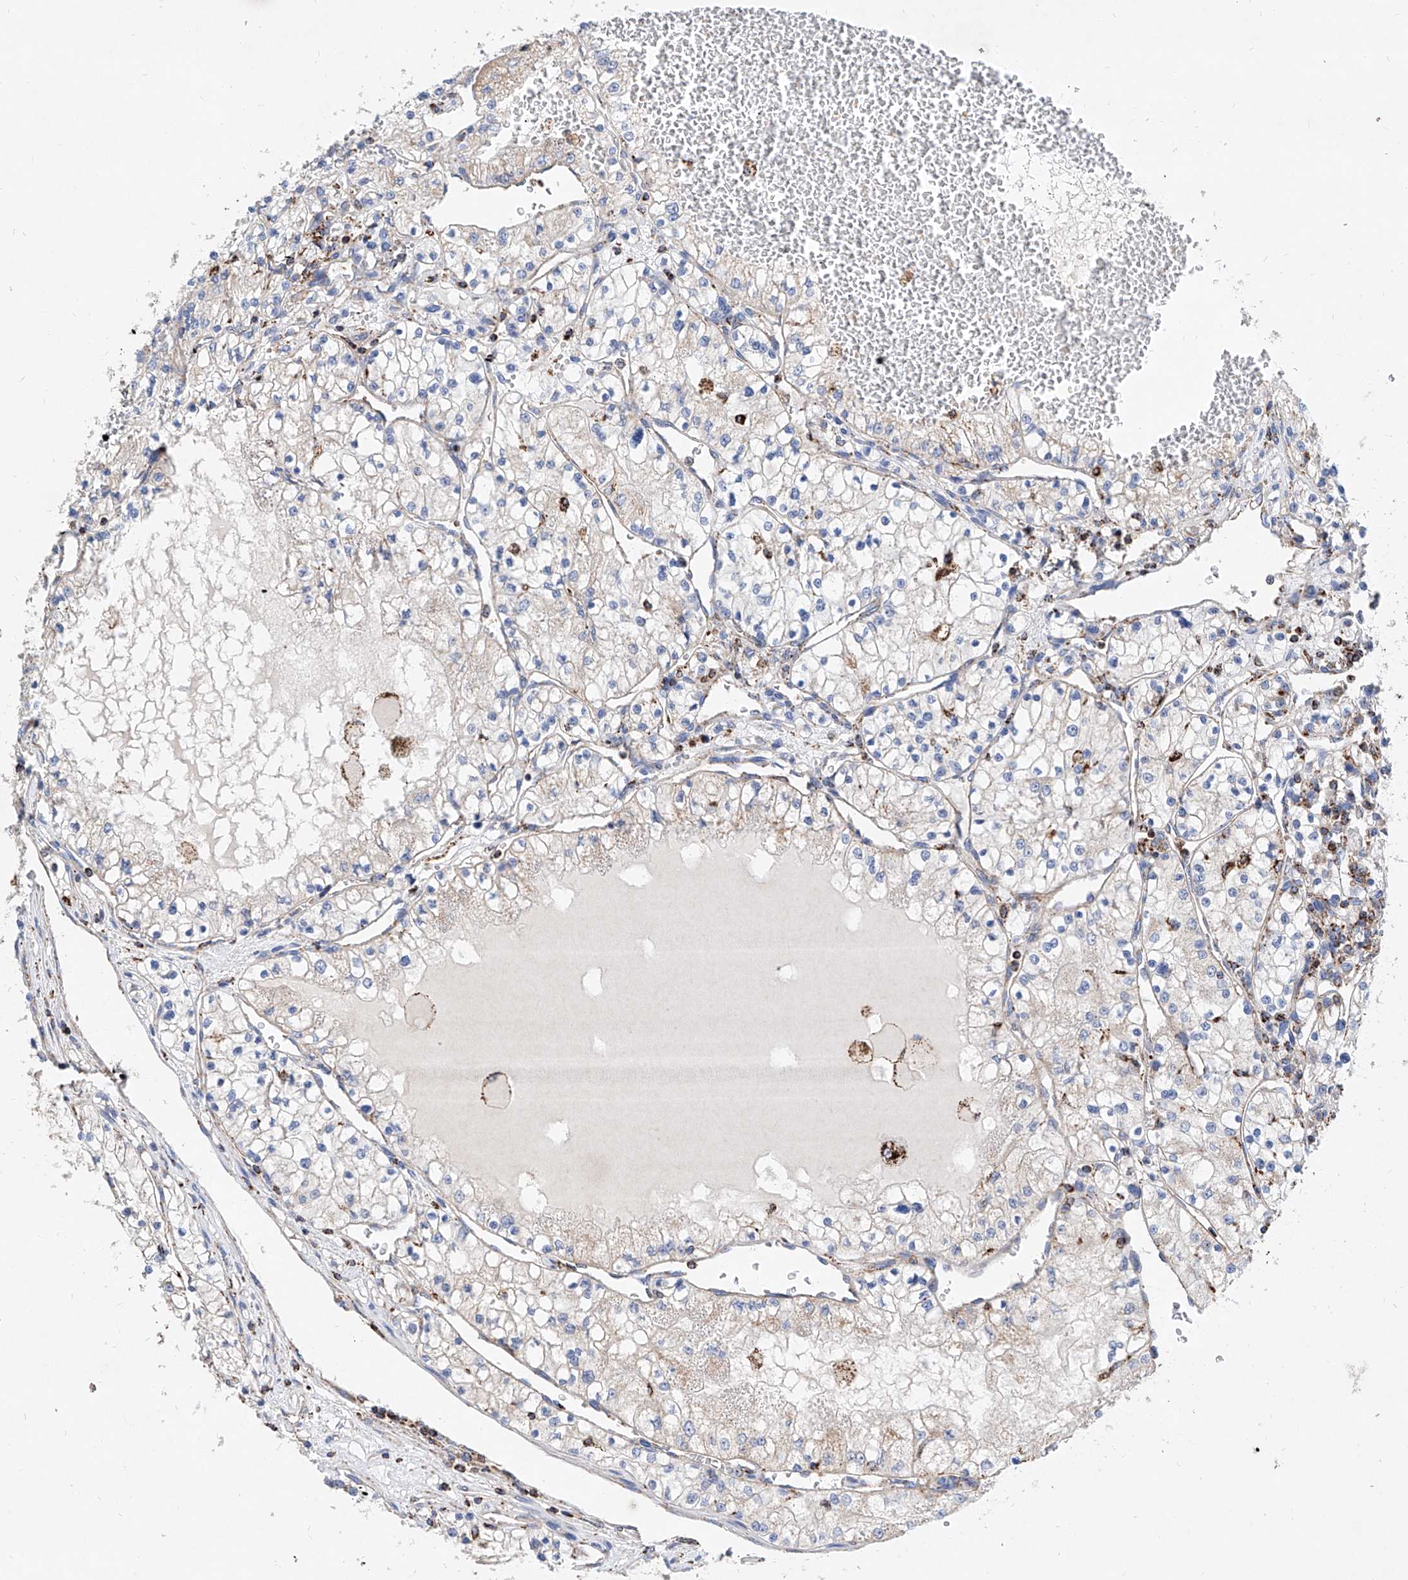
{"staining": {"intensity": "negative", "quantity": "none", "location": "none"}, "tissue": "renal cancer", "cell_type": "Tumor cells", "image_type": "cancer", "snomed": [{"axis": "morphology", "description": "Normal tissue, NOS"}, {"axis": "morphology", "description": "Adenocarcinoma, NOS"}, {"axis": "topography", "description": "Kidney"}], "caption": "Immunohistochemistry (IHC) histopathology image of neoplastic tissue: adenocarcinoma (renal) stained with DAB (3,3'-diaminobenzidine) shows no significant protein staining in tumor cells.", "gene": "CPNE5", "patient": {"sex": "male", "age": 68}}